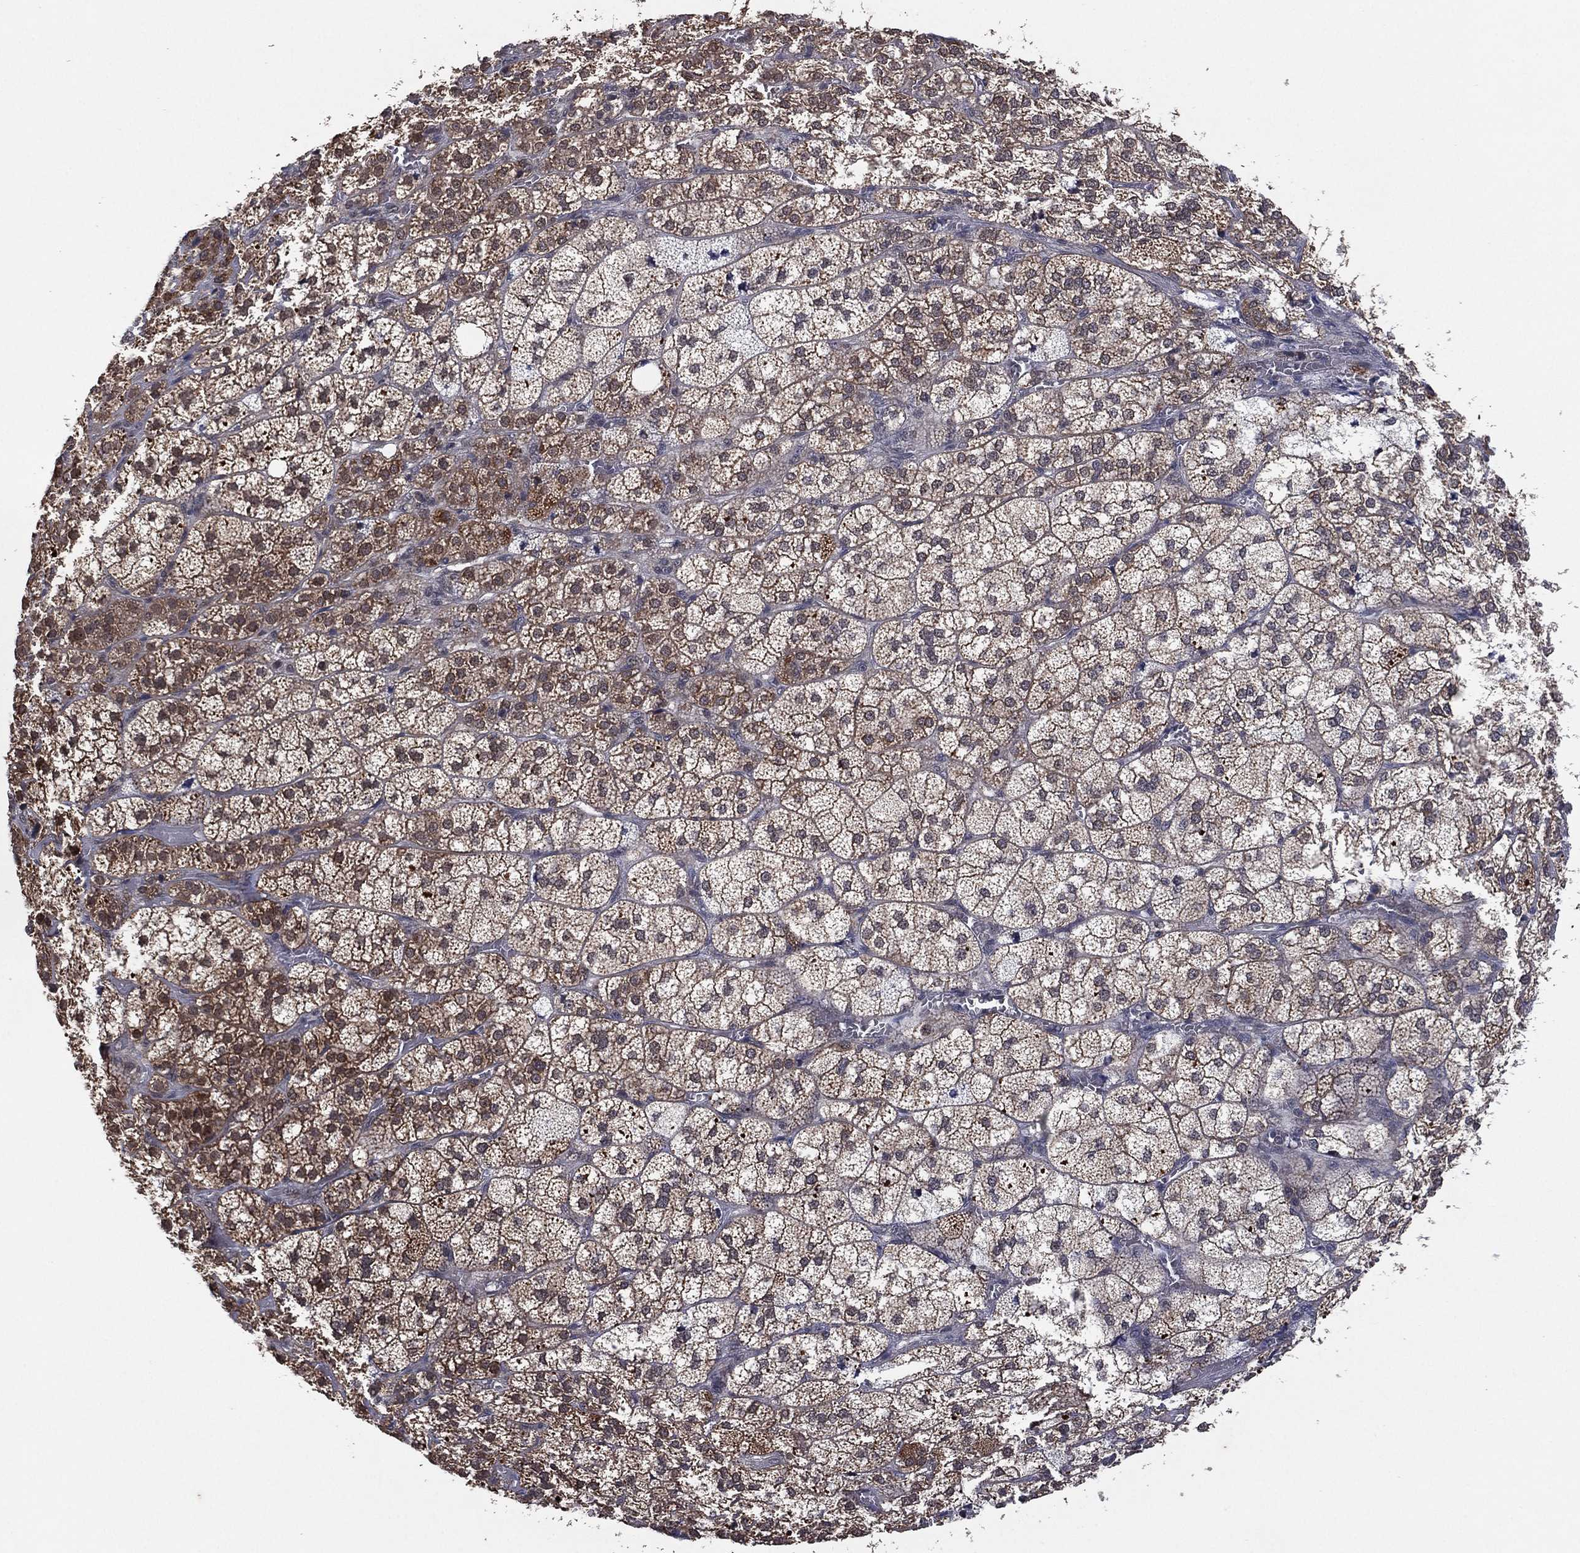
{"staining": {"intensity": "moderate", "quantity": ">75%", "location": "cytoplasmic/membranous"}, "tissue": "adrenal gland", "cell_type": "Glandular cells", "image_type": "normal", "snomed": [{"axis": "morphology", "description": "Normal tissue, NOS"}, {"axis": "topography", "description": "Adrenal gland"}], "caption": "Adrenal gland stained with immunohistochemistry (IHC) reveals moderate cytoplasmic/membranous staining in about >75% of glandular cells.", "gene": "NELFCD", "patient": {"sex": "female", "age": 60}}